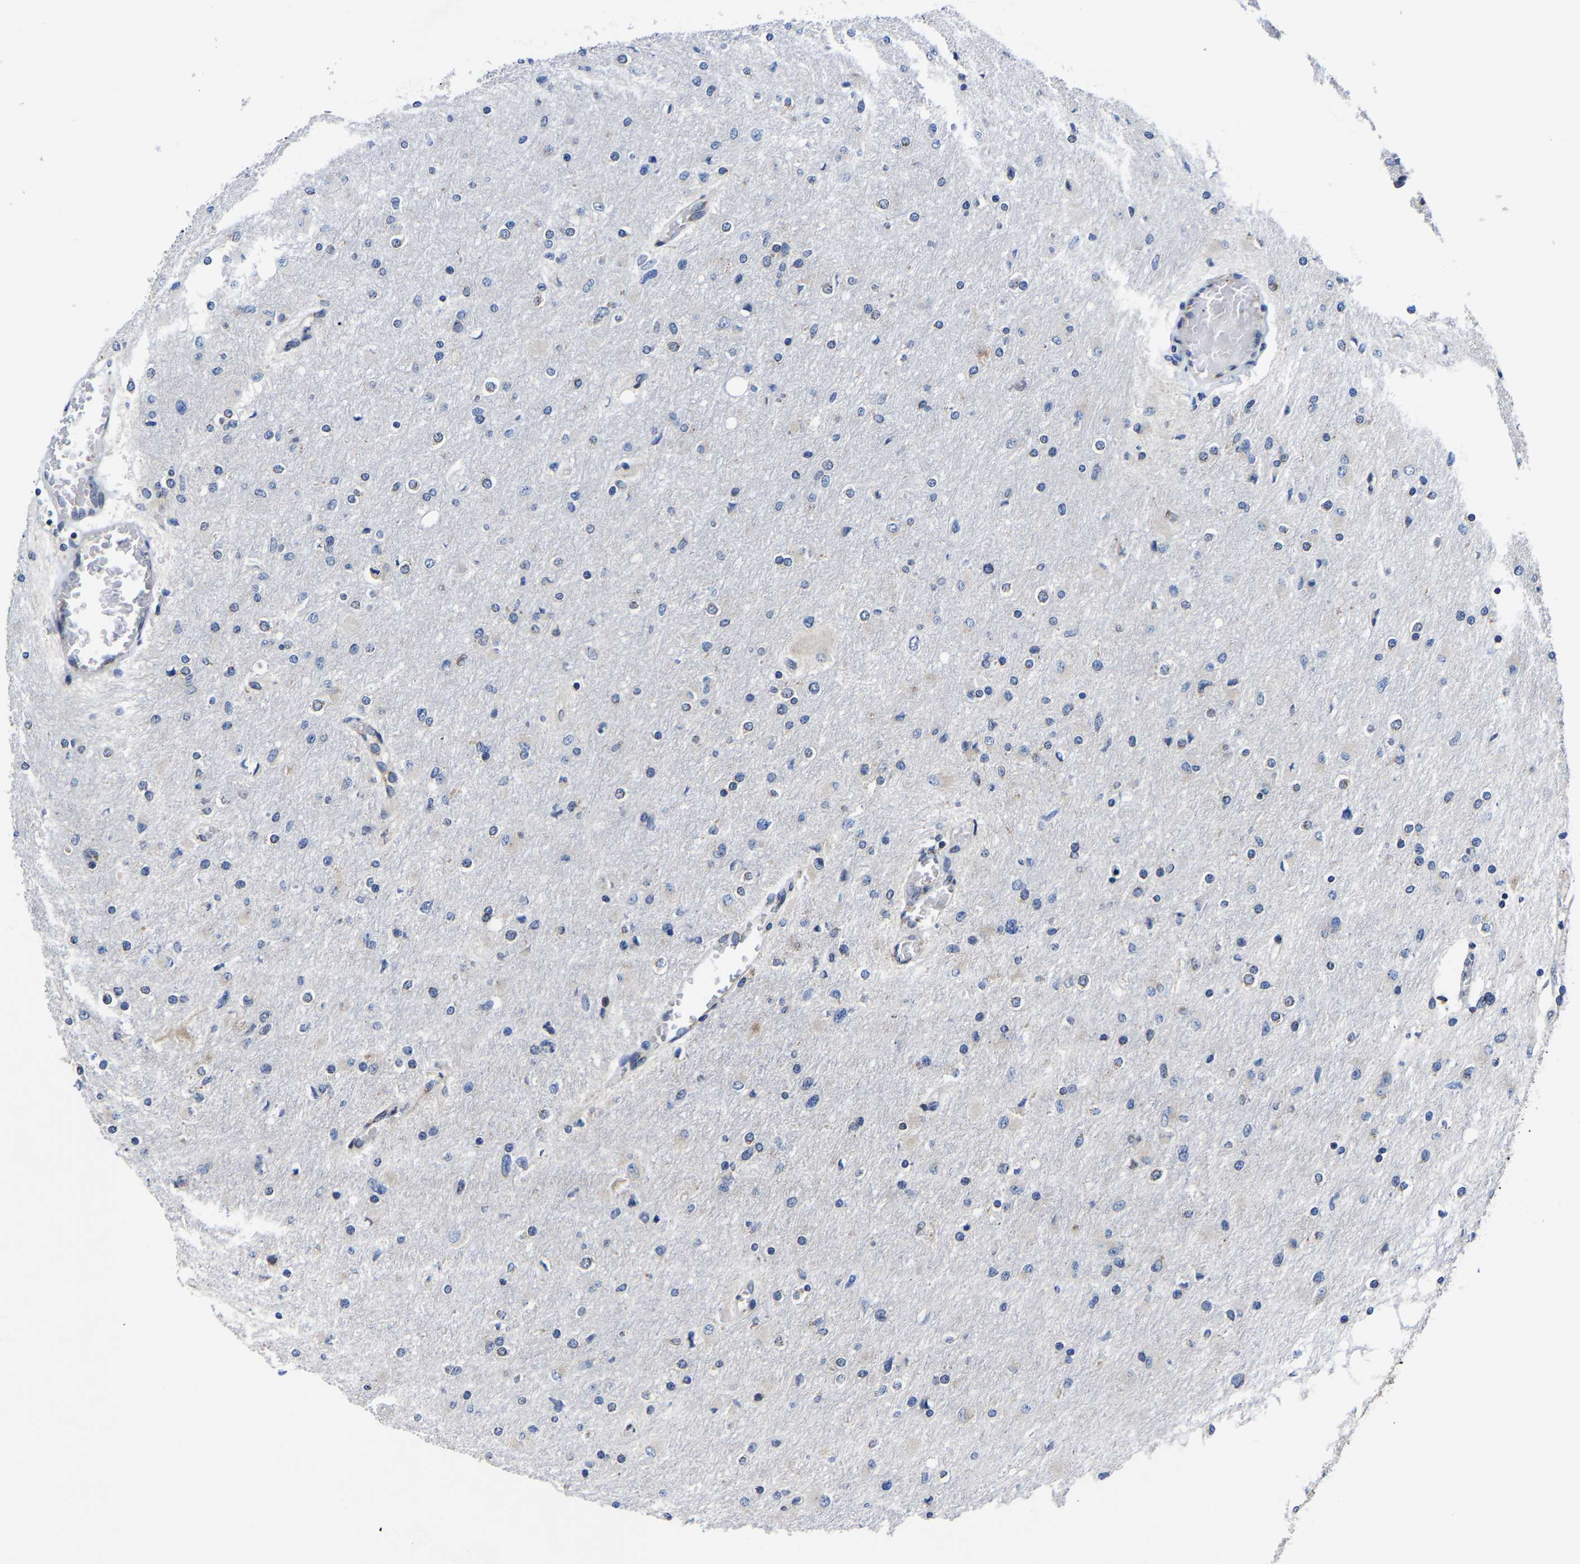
{"staining": {"intensity": "negative", "quantity": "none", "location": "none"}, "tissue": "glioma", "cell_type": "Tumor cells", "image_type": "cancer", "snomed": [{"axis": "morphology", "description": "Glioma, malignant, High grade"}, {"axis": "topography", "description": "Cerebral cortex"}], "caption": "DAB immunohistochemical staining of human glioma exhibits no significant expression in tumor cells. The staining was performed using DAB (3,3'-diaminobenzidine) to visualize the protein expression in brown, while the nuclei were stained in blue with hematoxylin (Magnification: 20x).", "gene": "EBAG9", "patient": {"sex": "female", "age": 36}}